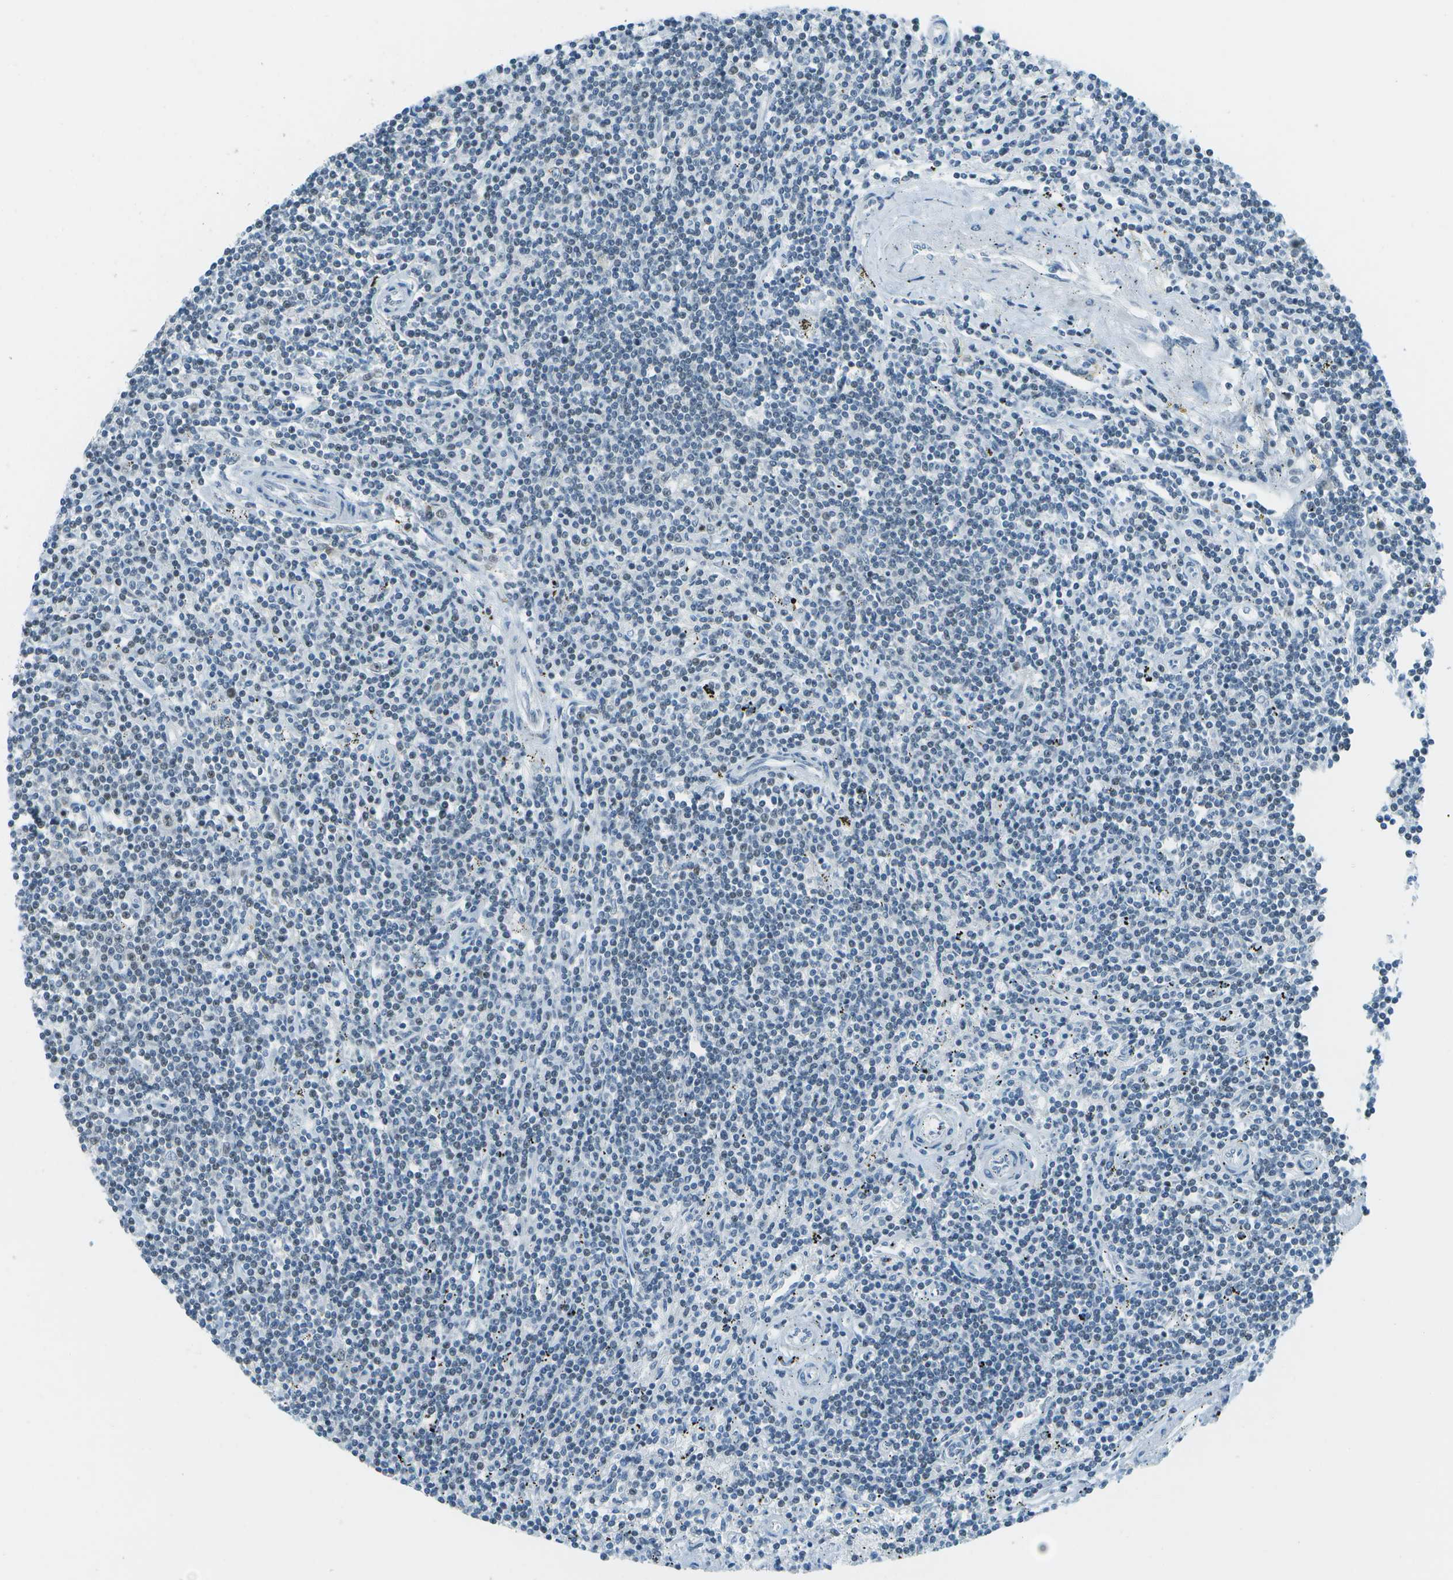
{"staining": {"intensity": "negative", "quantity": "none", "location": "none"}, "tissue": "lymphoma", "cell_type": "Tumor cells", "image_type": "cancer", "snomed": [{"axis": "morphology", "description": "Malignant lymphoma, non-Hodgkin's type, Low grade"}, {"axis": "topography", "description": "Spleen"}], "caption": "The histopathology image displays no significant expression in tumor cells of lymphoma.", "gene": "NEK11", "patient": {"sex": "male", "age": 76}}